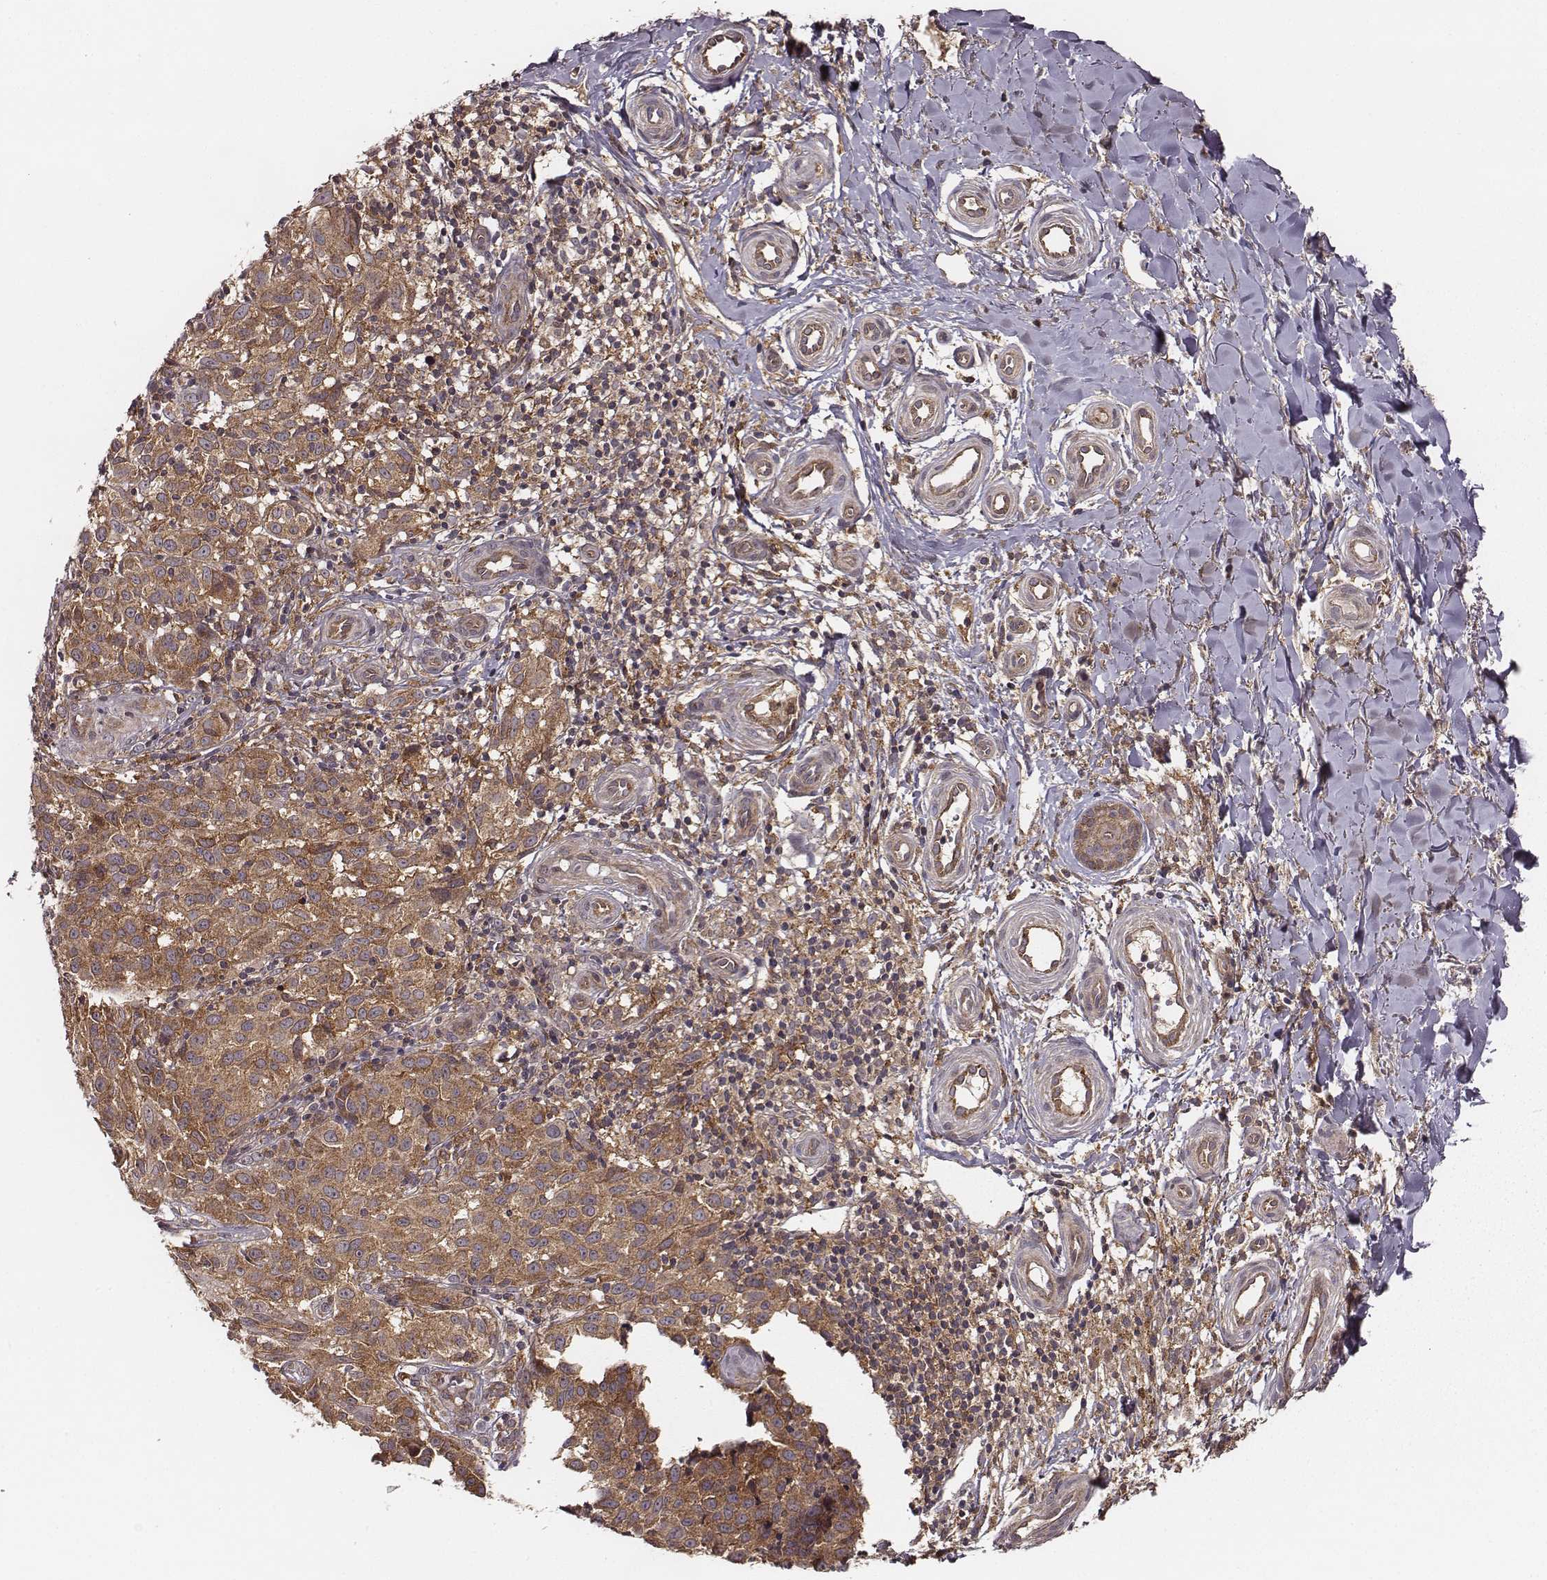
{"staining": {"intensity": "moderate", "quantity": ">75%", "location": "cytoplasmic/membranous"}, "tissue": "melanoma", "cell_type": "Tumor cells", "image_type": "cancer", "snomed": [{"axis": "morphology", "description": "Malignant melanoma, NOS"}, {"axis": "topography", "description": "Skin"}], "caption": "Protein staining of malignant melanoma tissue displays moderate cytoplasmic/membranous positivity in about >75% of tumor cells.", "gene": "VPS26A", "patient": {"sex": "female", "age": 53}}